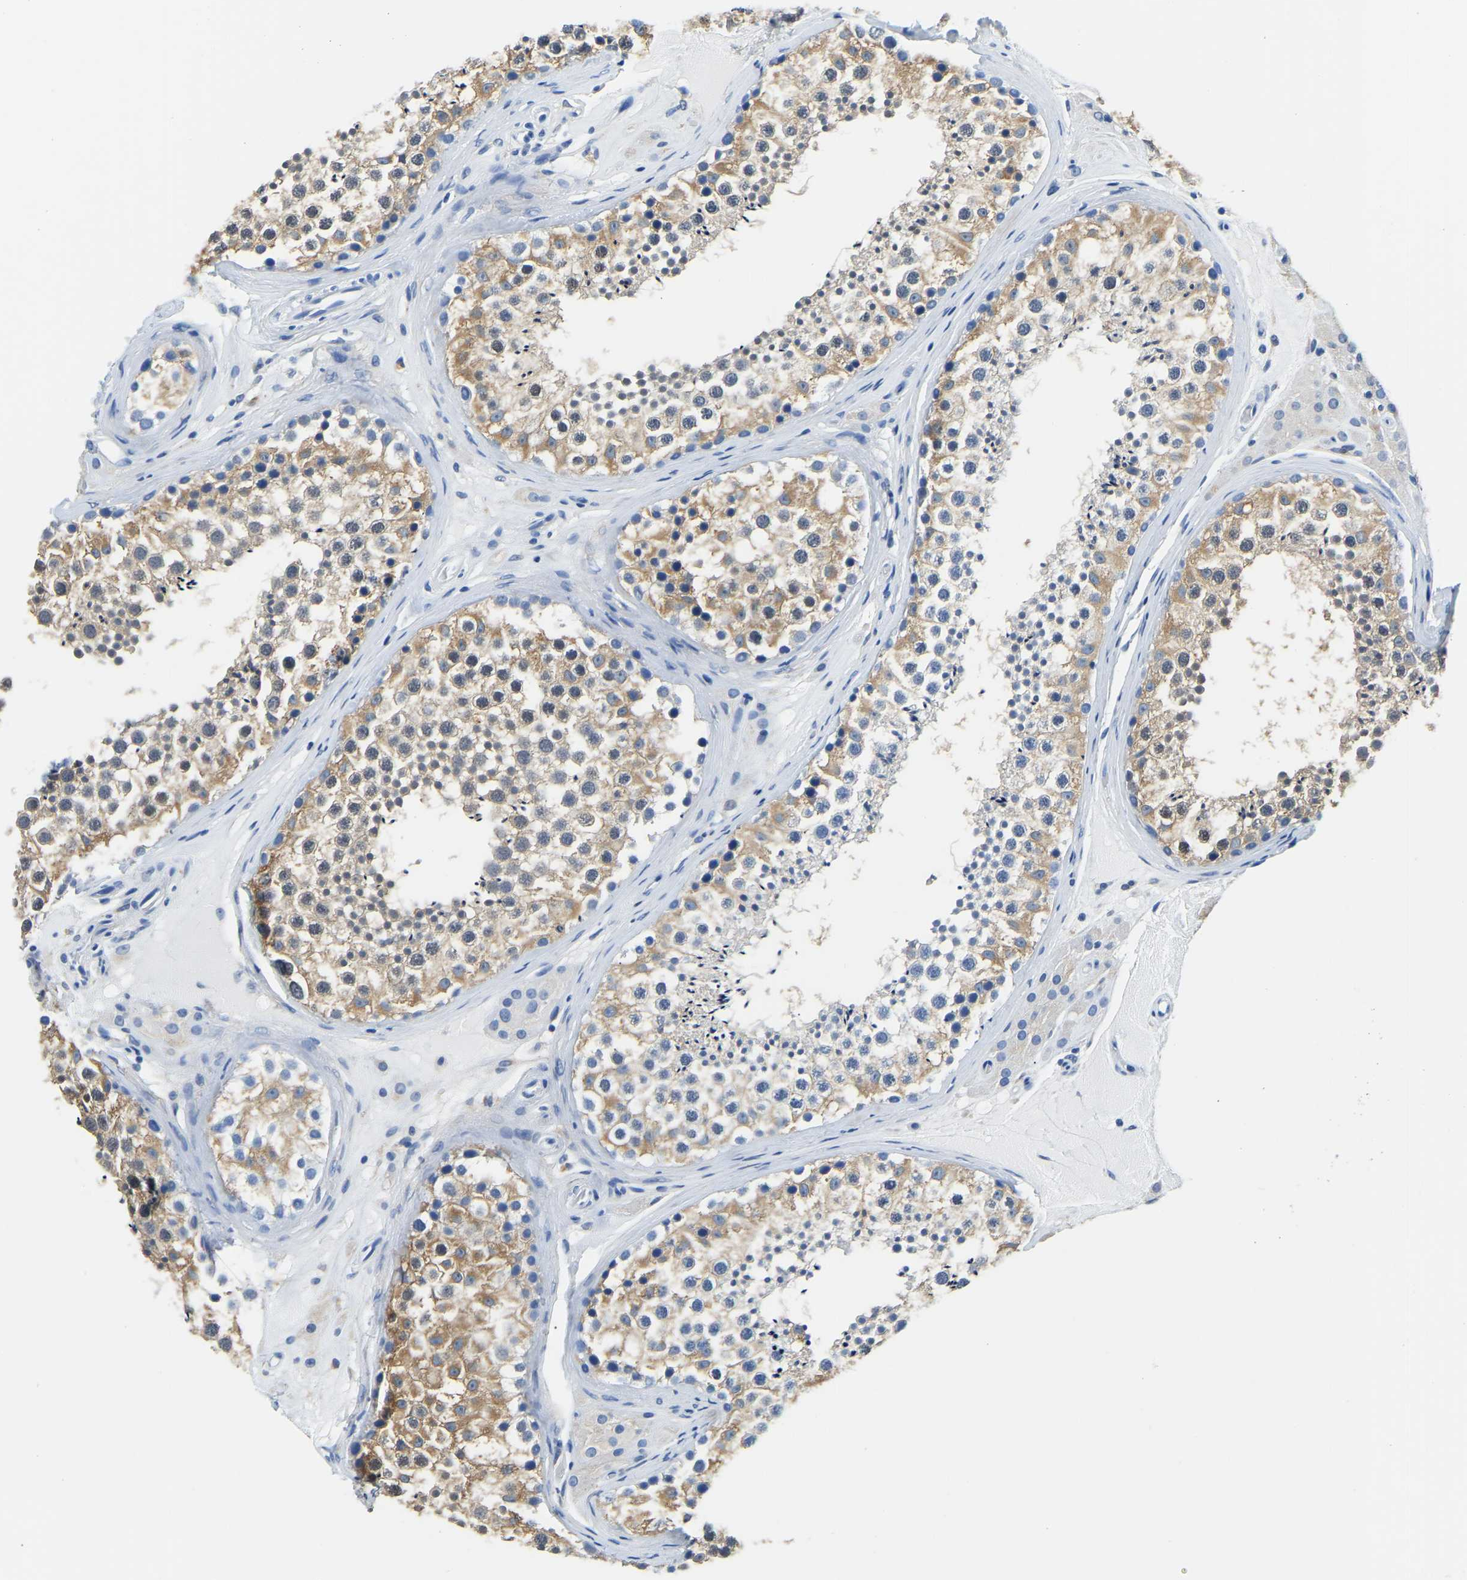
{"staining": {"intensity": "moderate", "quantity": ">75%", "location": "cytoplasmic/membranous"}, "tissue": "testis", "cell_type": "Cells in seminiferous ducts", "image_type": "normal", "snomed": [{"axis": "morphology", "description": "Normal tissue, NOS"}, {"axis": "topography", "description": "Testis"}], "caption": "A photomicrograph of testis stained for a protein shows moderate cytoplasmic/membranous brown staining in cells in seminiferous ducts.", "gene": "ZDHHC13", "patient": {"sex": "male", "age": 46}}